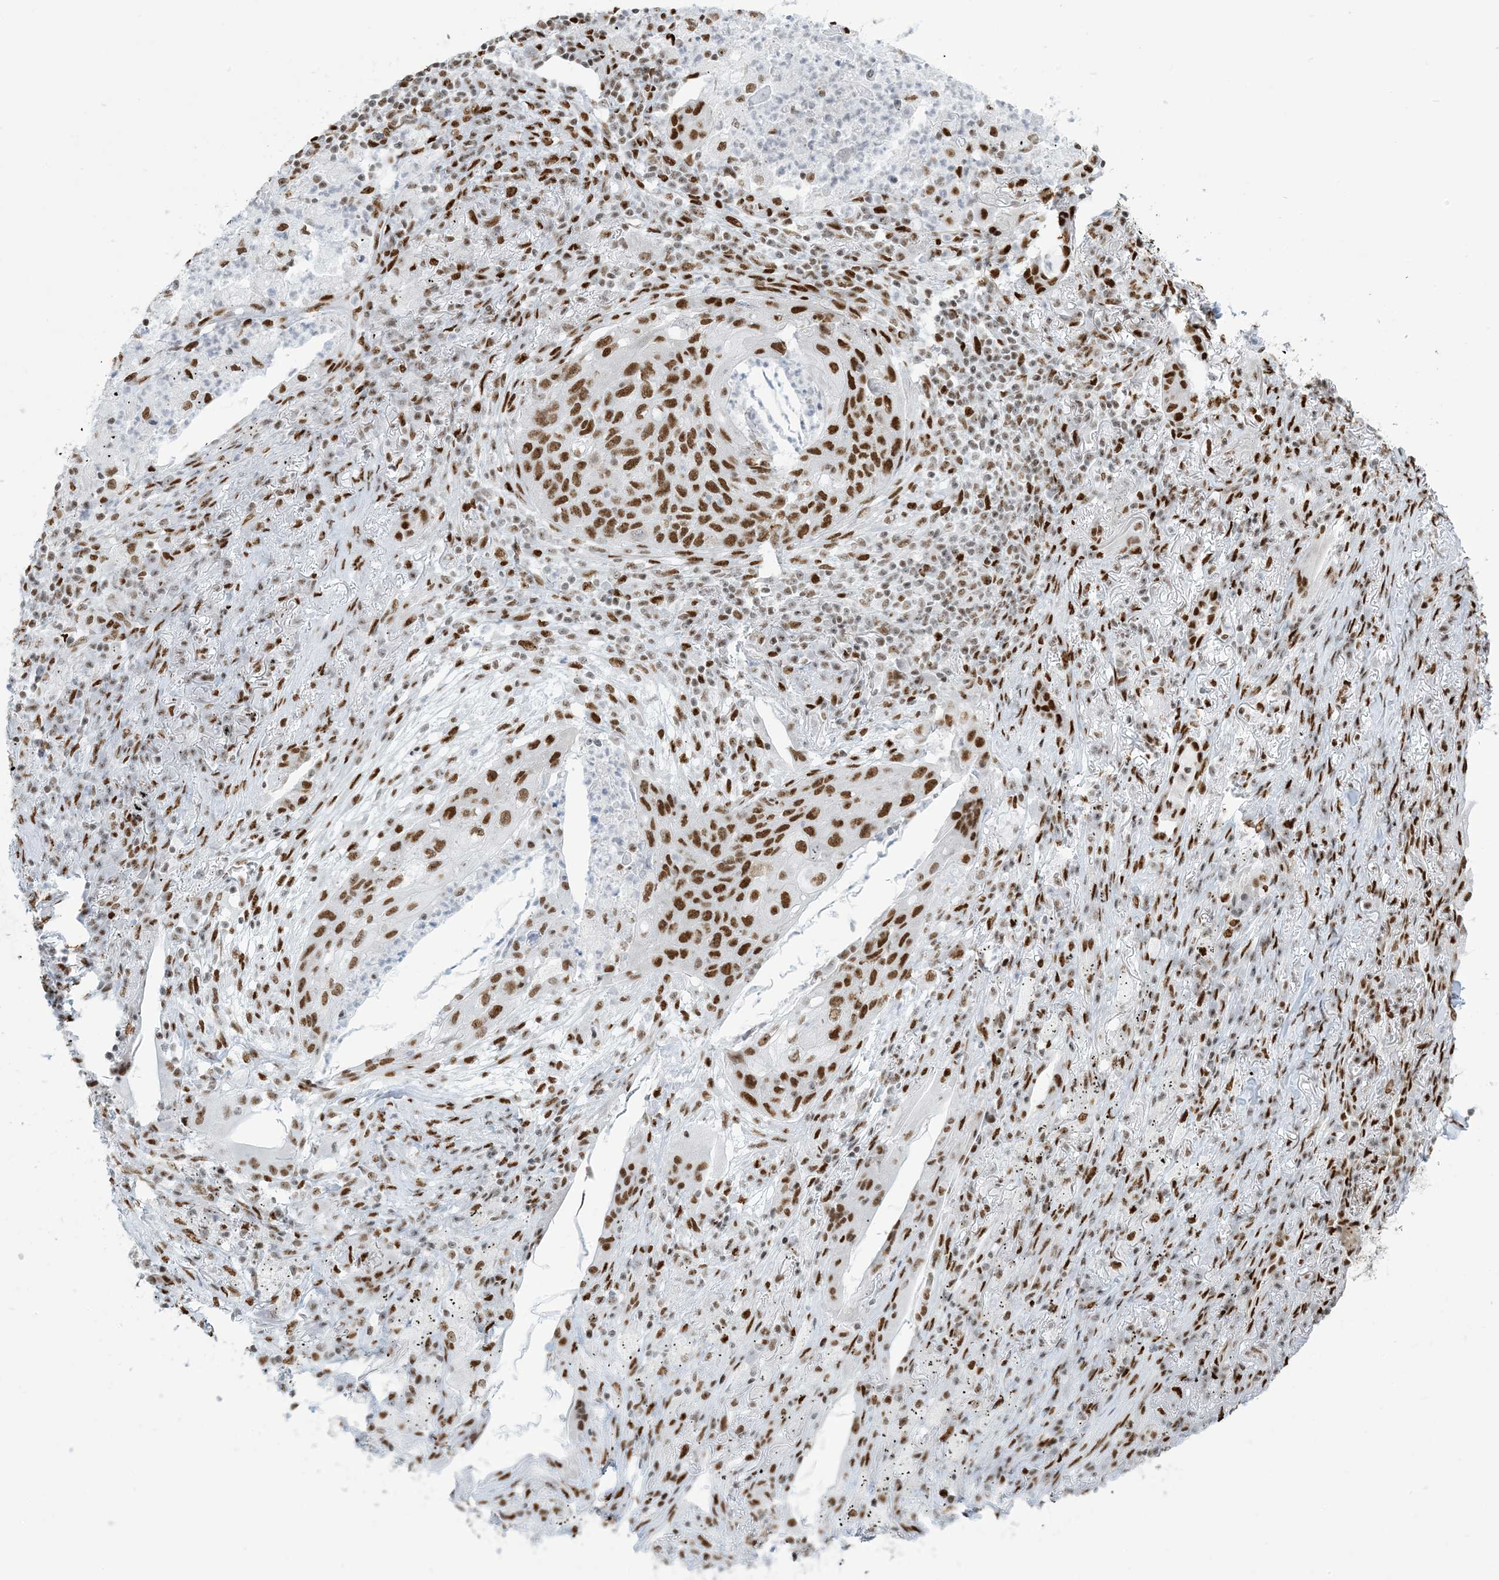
{"staining": {"intensity": "strong", "quantity": ">75%", "location": "nuclear"}, "tissue": "lung cancer", "cell_type": "Tumor cells", "image_type": "cancer", "snomed": [{"axis": "morphology", "description": "Squamous cell carcinoma, NOS"}, {"axis": "topography", "description": "Lung"}], "caption": "A high amount of strong nuclear staining is appreciated in about >75% of tumor cells in lung cancer (squamous cell carcinoma) tissue.", "gene": "STAG1", "patient": {"sex": "female", "age": 63}}